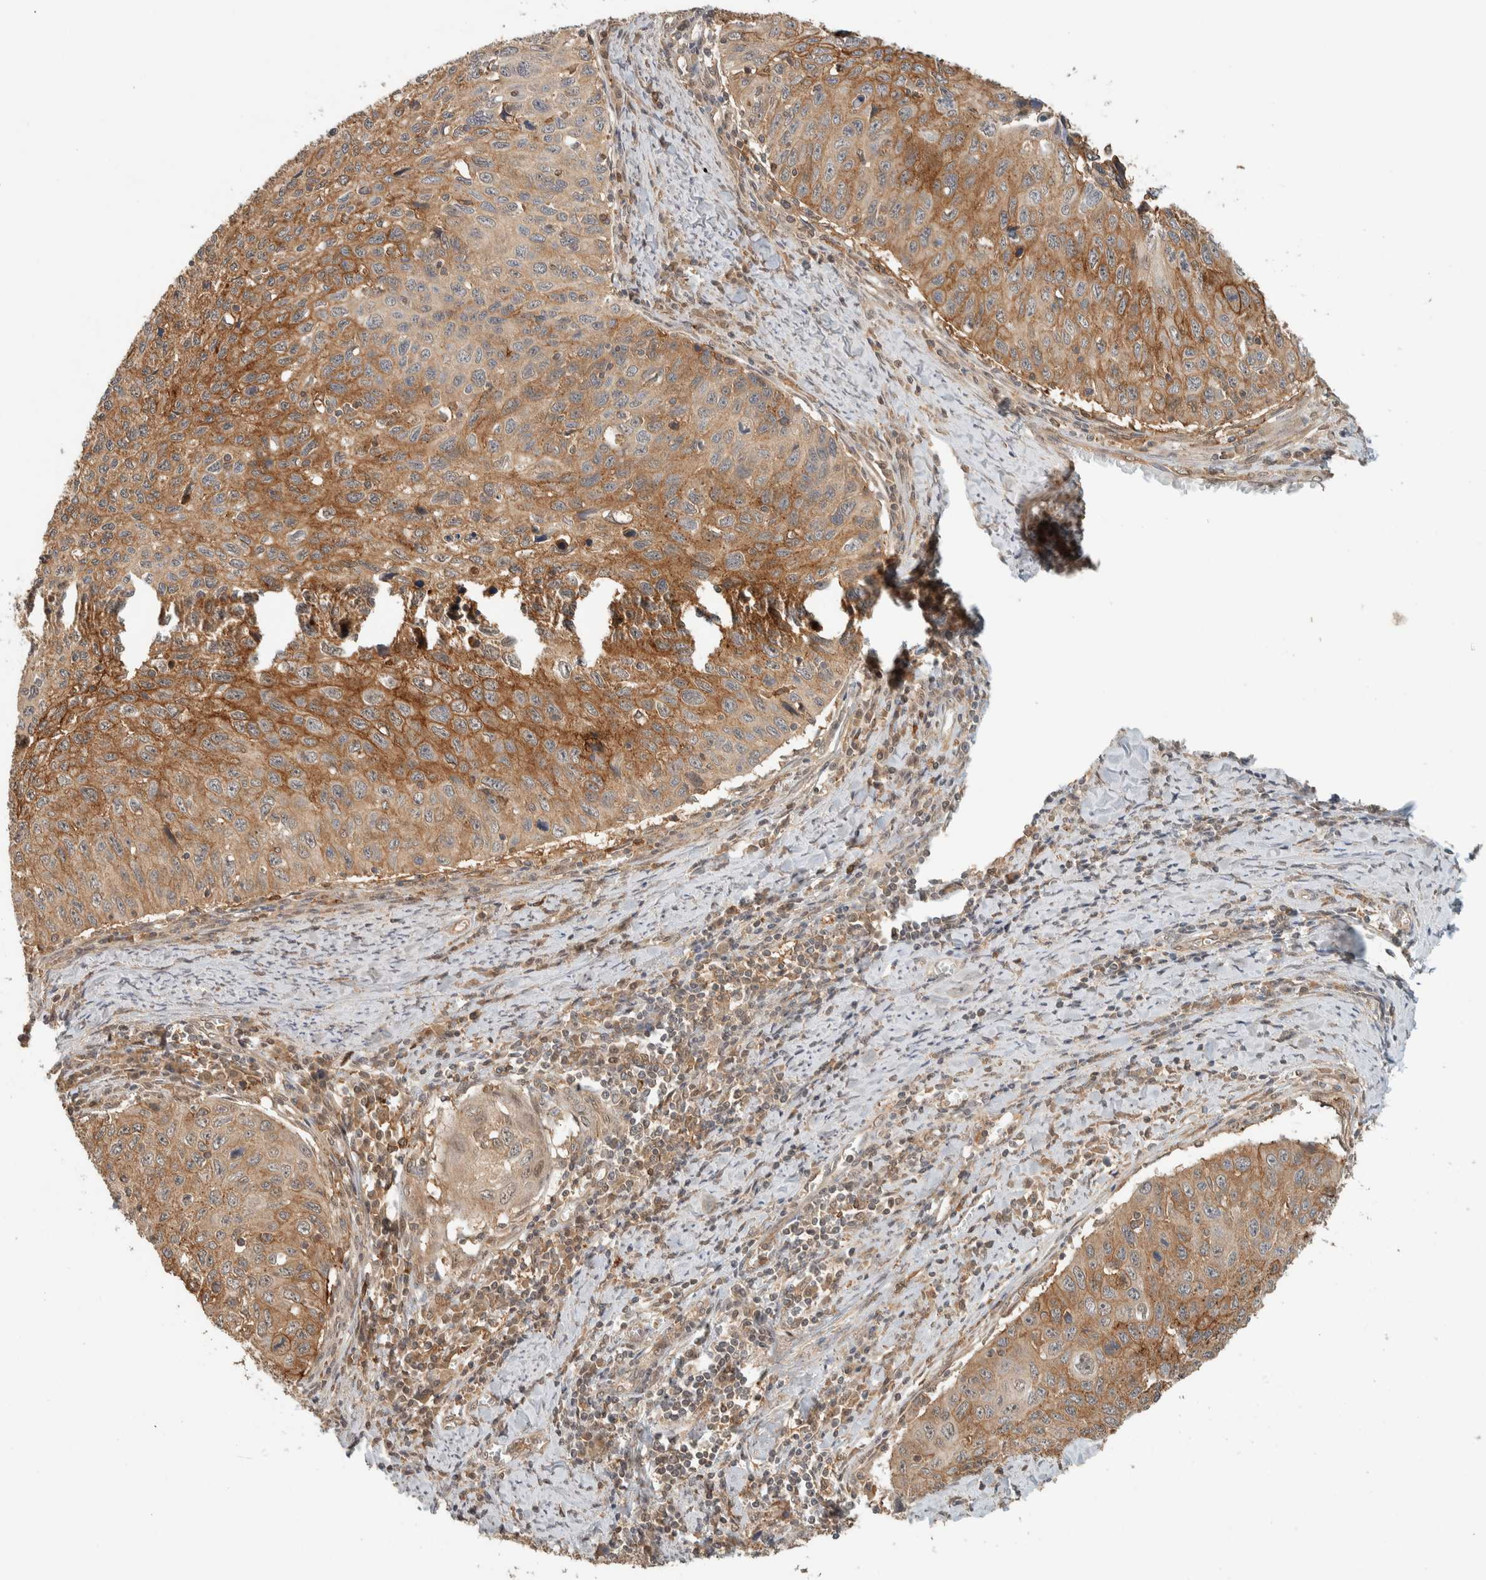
{"staining": {"intensity": "moderate", "quantity": ">75%", "location": "cytoplasmic/membranous"}, "tissue": "cervical cancer", "cell_type": "Tumor cells", "image_type": "cancer", "snomed": [{"axis": "morphology", "description": "Squamous cell carcinoma, NOS"}, {"axis": "topography", "description": "Cervix"}], "caption": "Protein staining reveals moderate cytoplasmic/membranous positivity in approximately >75% of tumor cells in cervical cancer.", "gene": "ZNF567", "patient": {"sex": "female", "age": 53}}